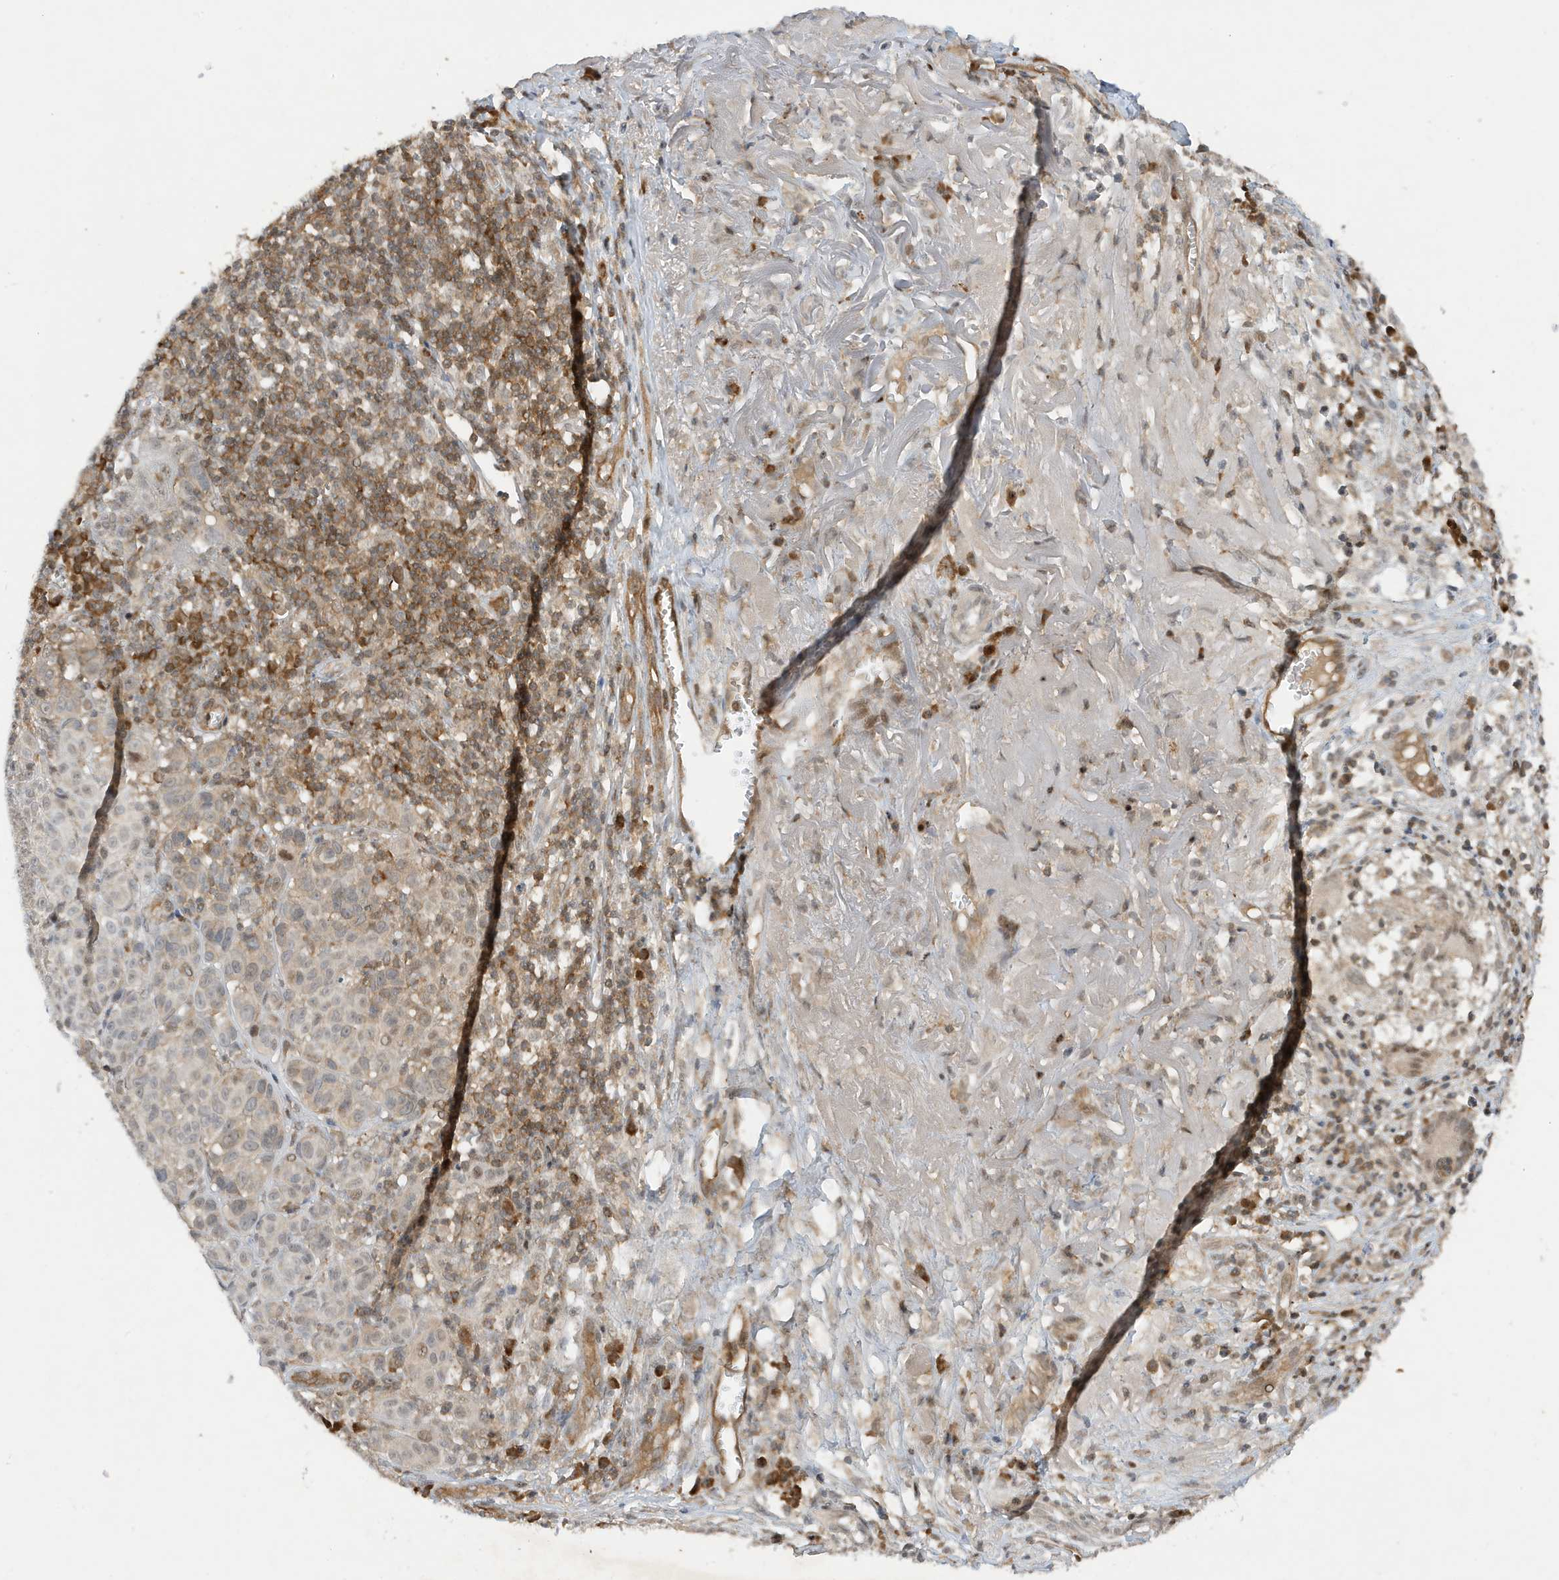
{"staining": {"intensity": "moderate", "quantity": "<25%", "location": "nuclear"}, "tissue": "melanoma", "cell_type": "Tumor cells", "image_type": "cancer", "snomed": [{"axis": "morphology", "description": "Malignant melanoma, NOS"}, {"axis": "topography", "description": "Skin"}], "caption": "Immunohistochemistry (DAB (3,3'-diaminobenzidine)) staining of human melanoma reveals moderate nuclear protein expression in about <25% of tumor cells. Nuclei are stained in blue.", "gene": "MAST3", "patient": {"sex": "male", "age": 73}}